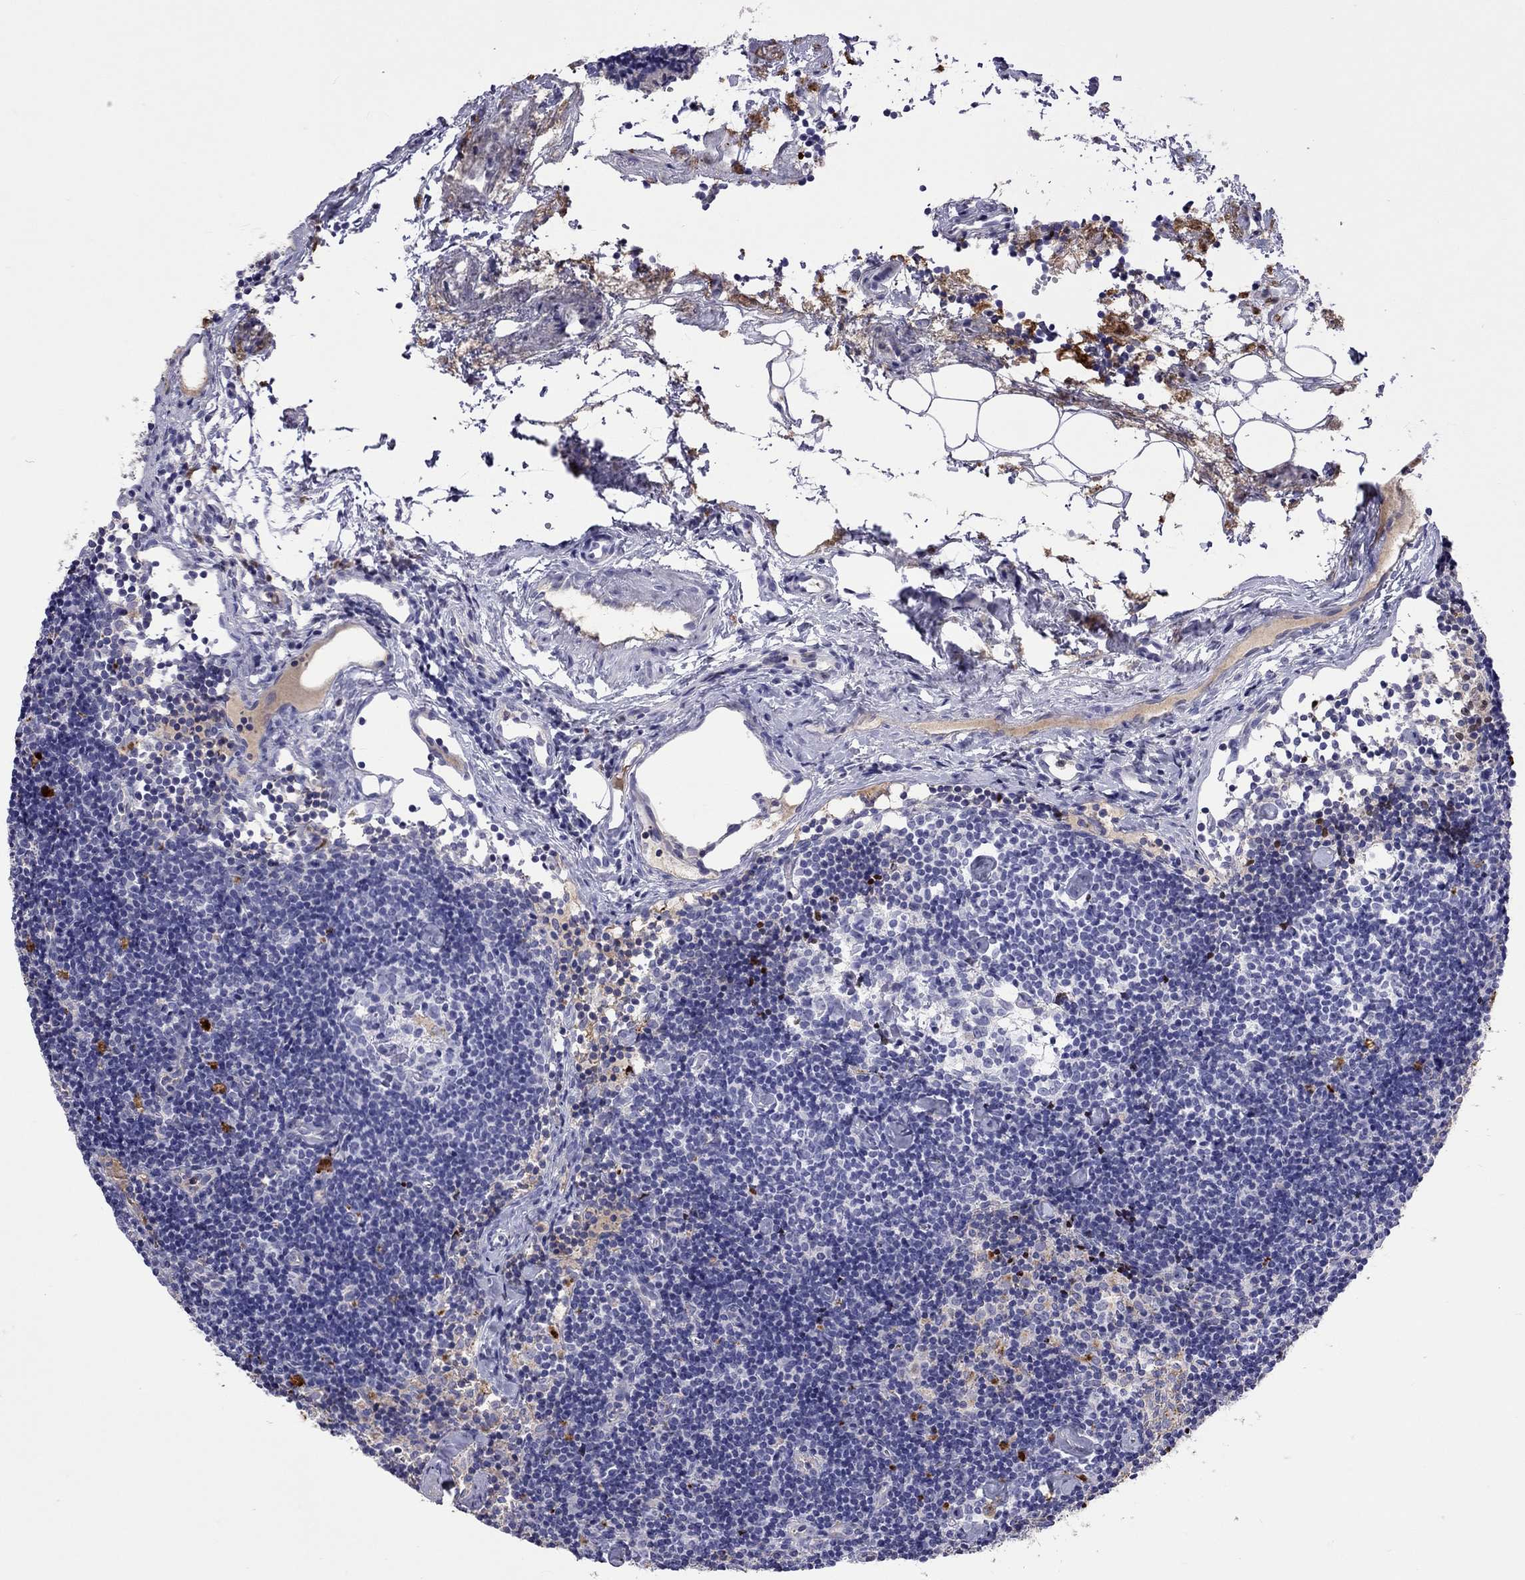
{"staining": {"intensity": "negative", "quantity": "none", "location": "none"}, "tissue": "lymph node", "cell_type": "Germinal center cells", "image_type": "normal", "snomed": [{"axis": "morphology", "description": "Normal tissue, NOS"}, {"axis": "topography", "description": "Lymph node"}], "caption": "Immunohistochemistry photomicrograph of unremarkable lymph node: human lymph node stained with DAB (3,3'-diaminobenzidine) demonstrates no significant protein positivity in germinal center cells.", "gene": "SERPINA3", "patient": {"sex": "female", "age": 42}}